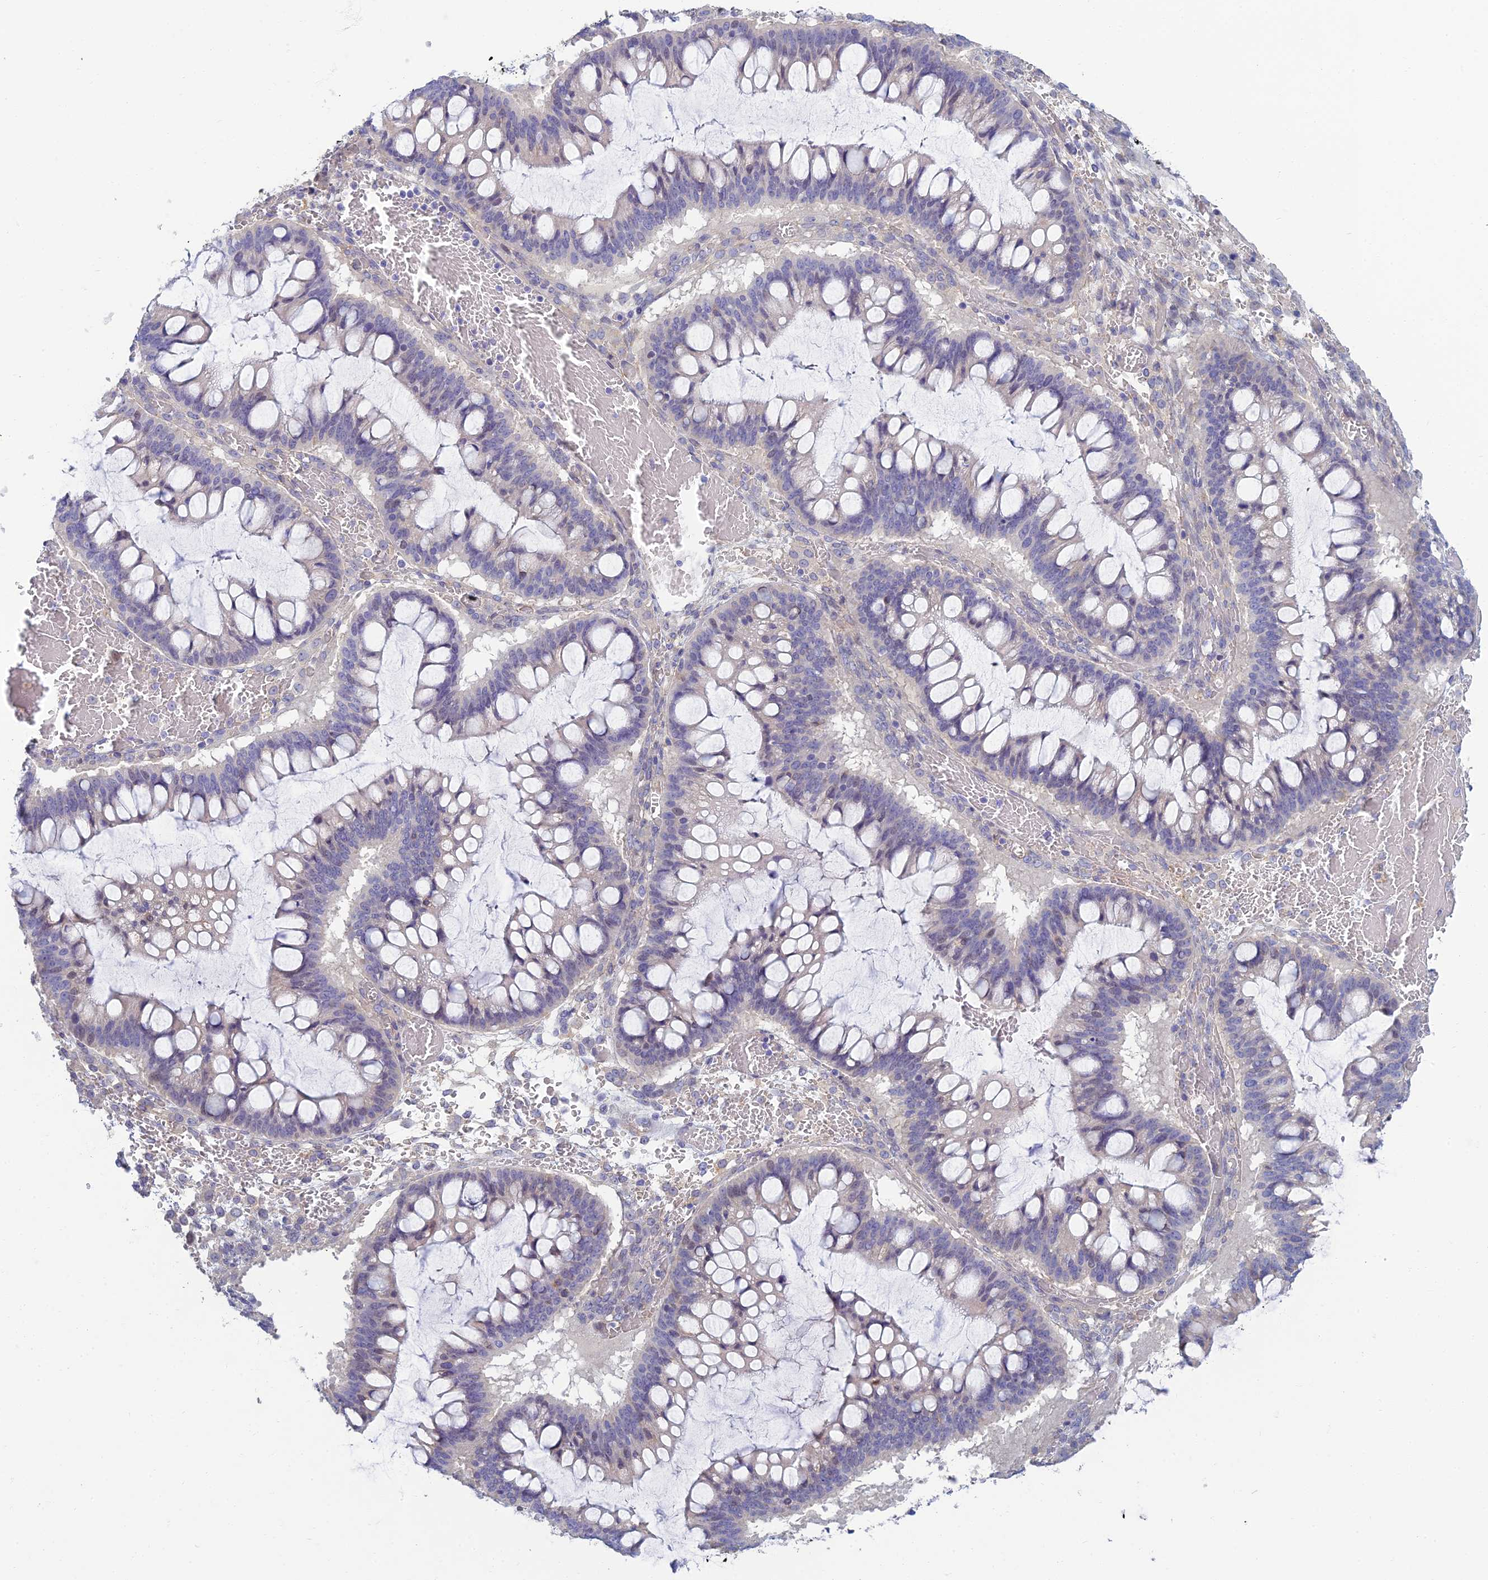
{"staining": {"intensity": "negative", "quantity": "none", "location": "none"}, "tissue": "ovarian cancer", "cell_type": "Tumor cells", "image_type": "cancer", "snomed": [{"axis": "morphology", "description": "Cystadenocarcinoma, mucinous, NOS"}, {"axis": "topography", "description": "Ovary"}], "caption": "Immunohistochemical staining of human ovarian cancer shows no significant positivity in tumor cells.", "gene": "NEURL1", "patient": {"sex": "female", "age": 73}}